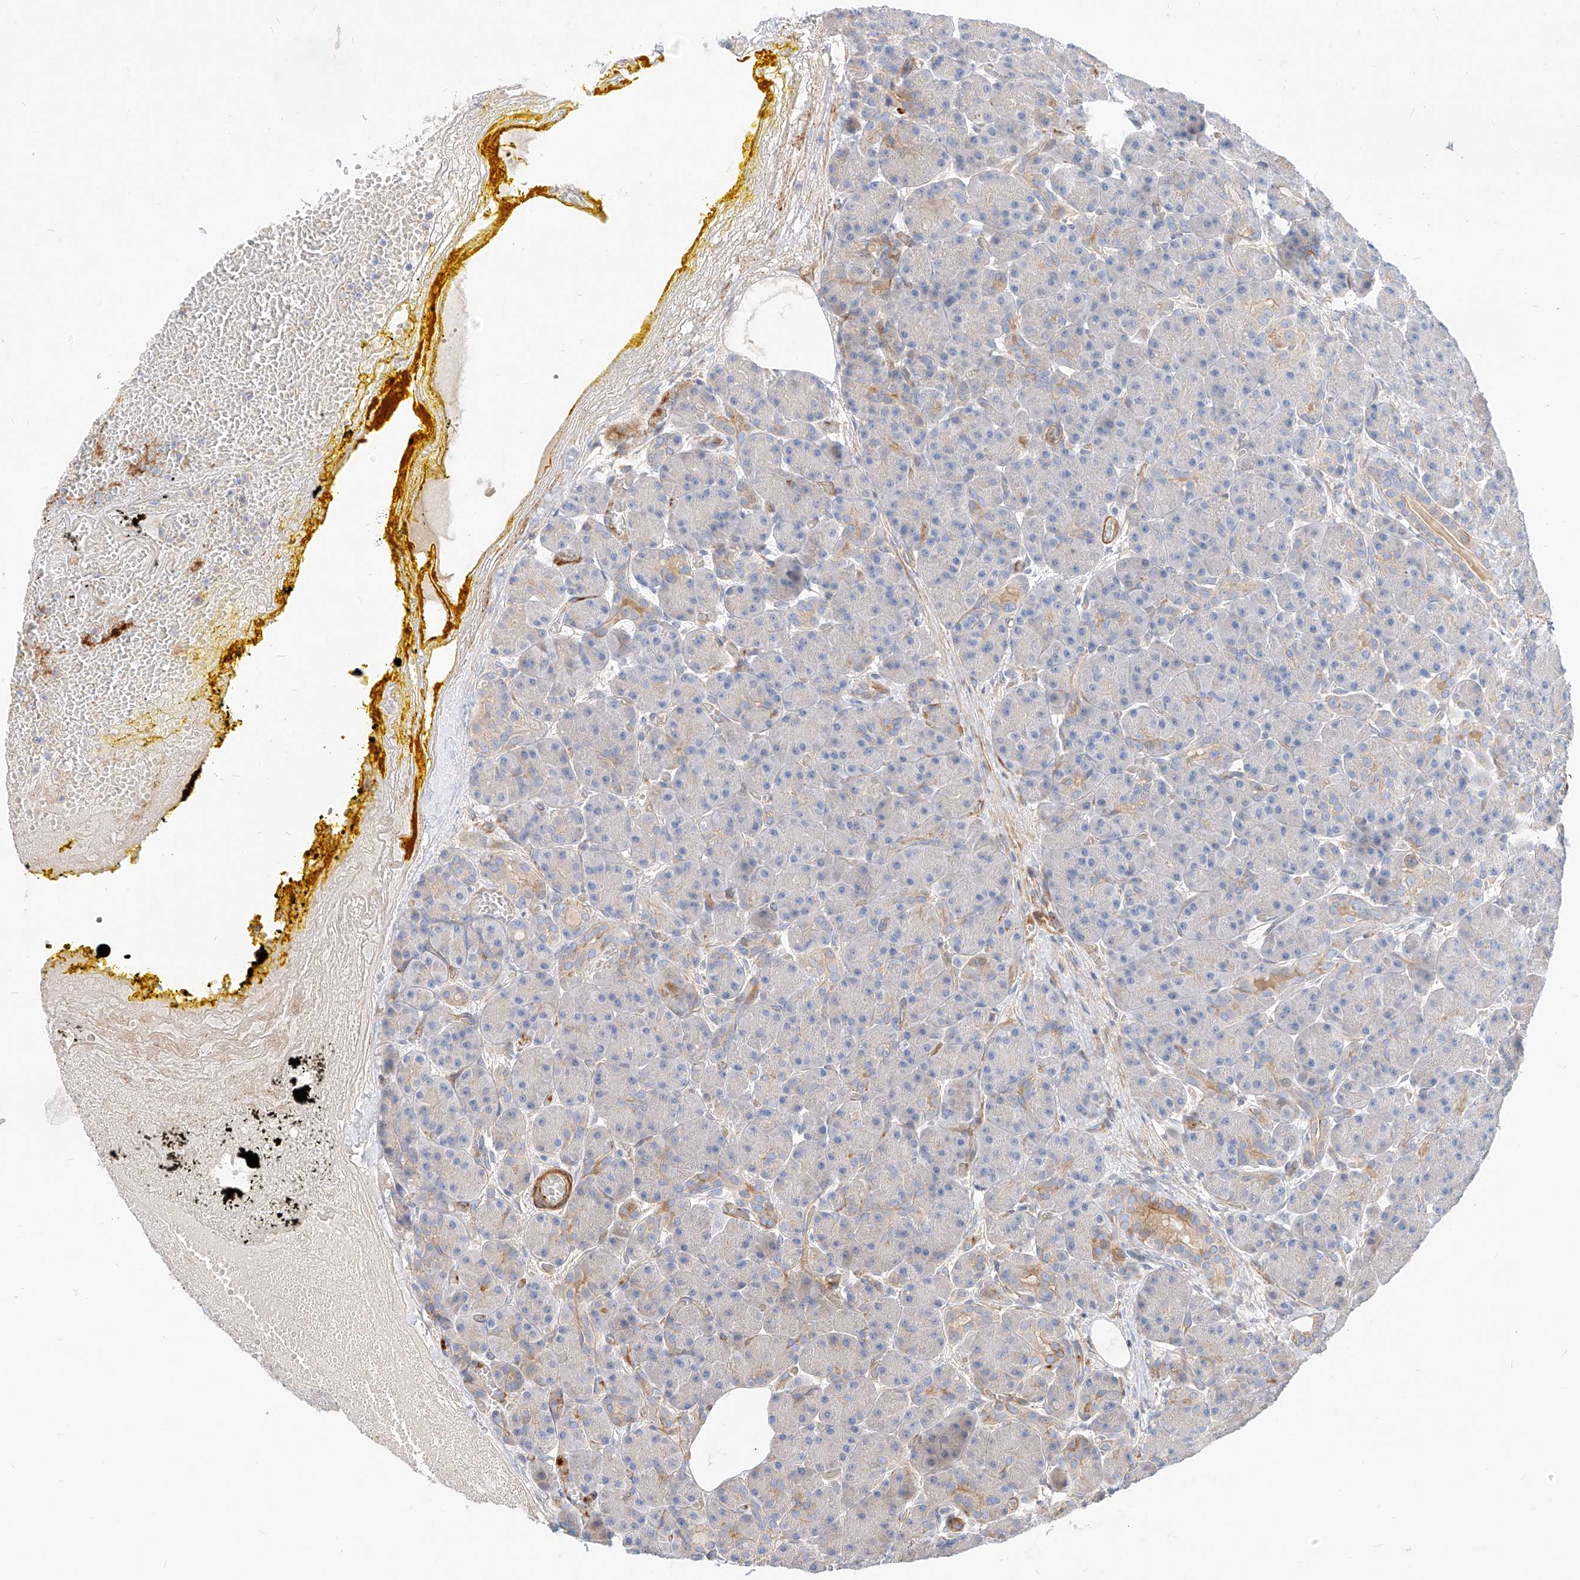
{"staining": {"intensity": "negative", "quantity": "none", "location": "none"}, "tissue": "pancreas", "cell_type": "Exocrine glandular cells", "image_type": "normal", "snomed": [{"axis": "morphology", "description": "Normal tissue, NOS"}, {"axis": "topography", "description": "Pancreas"}], "caption": "Histopathology image shows no significant protein staining in exocrine glandular cells of unremarkable pancreas. (DAB (3,3'-diaminobenzidine) IHC visualized using brightfield microscopy, high magnification).", "gene": "KCNH5", "patient": {"sex": "male", "age": 63}}